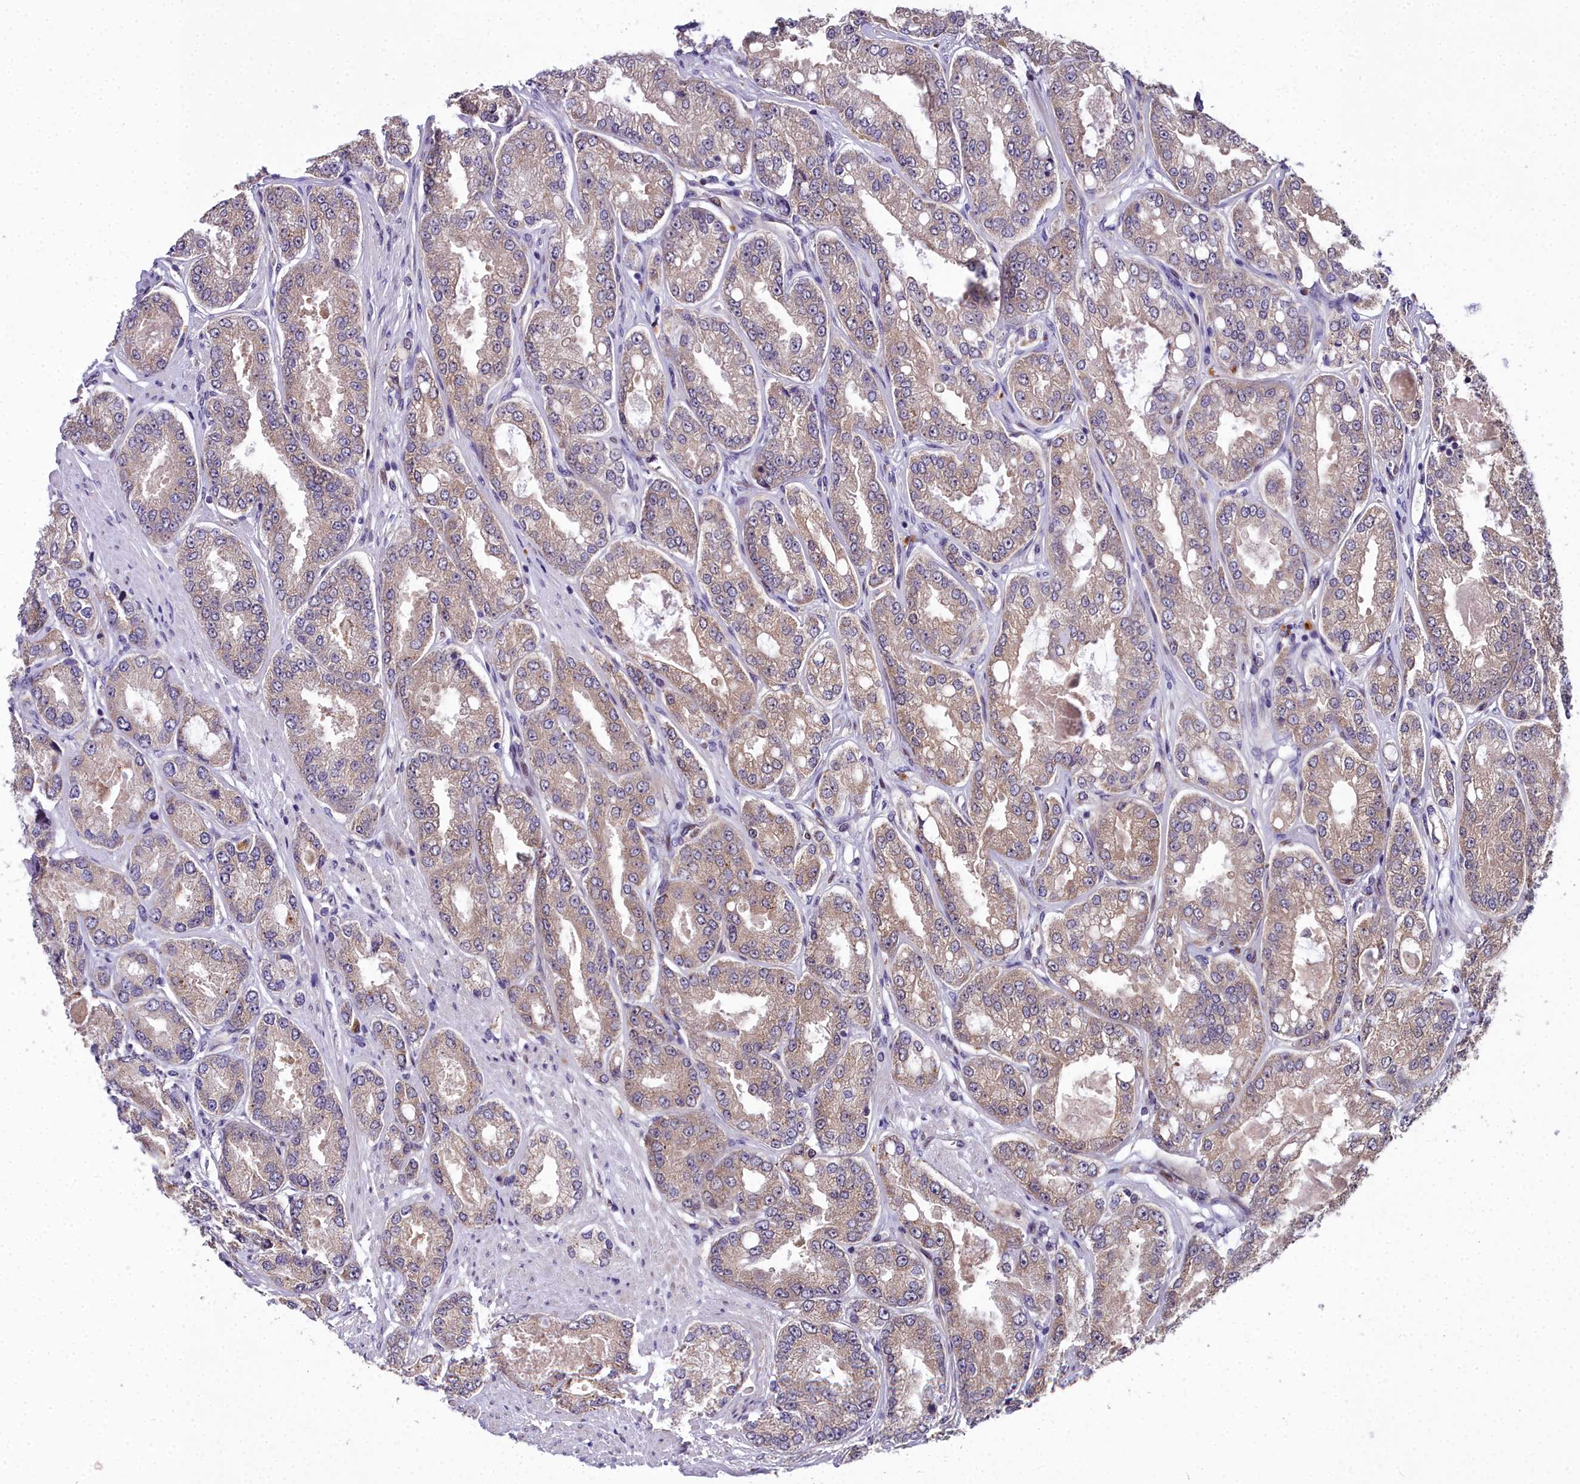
{"staining": {"intensity": "weak", "quantity": "25%-75%", "location": "cytoplasmic/membranous"}, "tissue": "prostate cancer", "cell_type": "Tumor cells", "image_type": "cancer", "snomed": [{"axis": "morphology", "description": "Adenocarcinoma, High grade"}, {"axis": "topography", "description": "Prostate"}], "caption": "Prostate cancer stained for a protein (brown) shows weak cytoplasmic/membranous positive expression in approximately 25%-75% of tumor cells.", "gene": "AP1M1", "patient": {"sex": "male", "age": 71}}